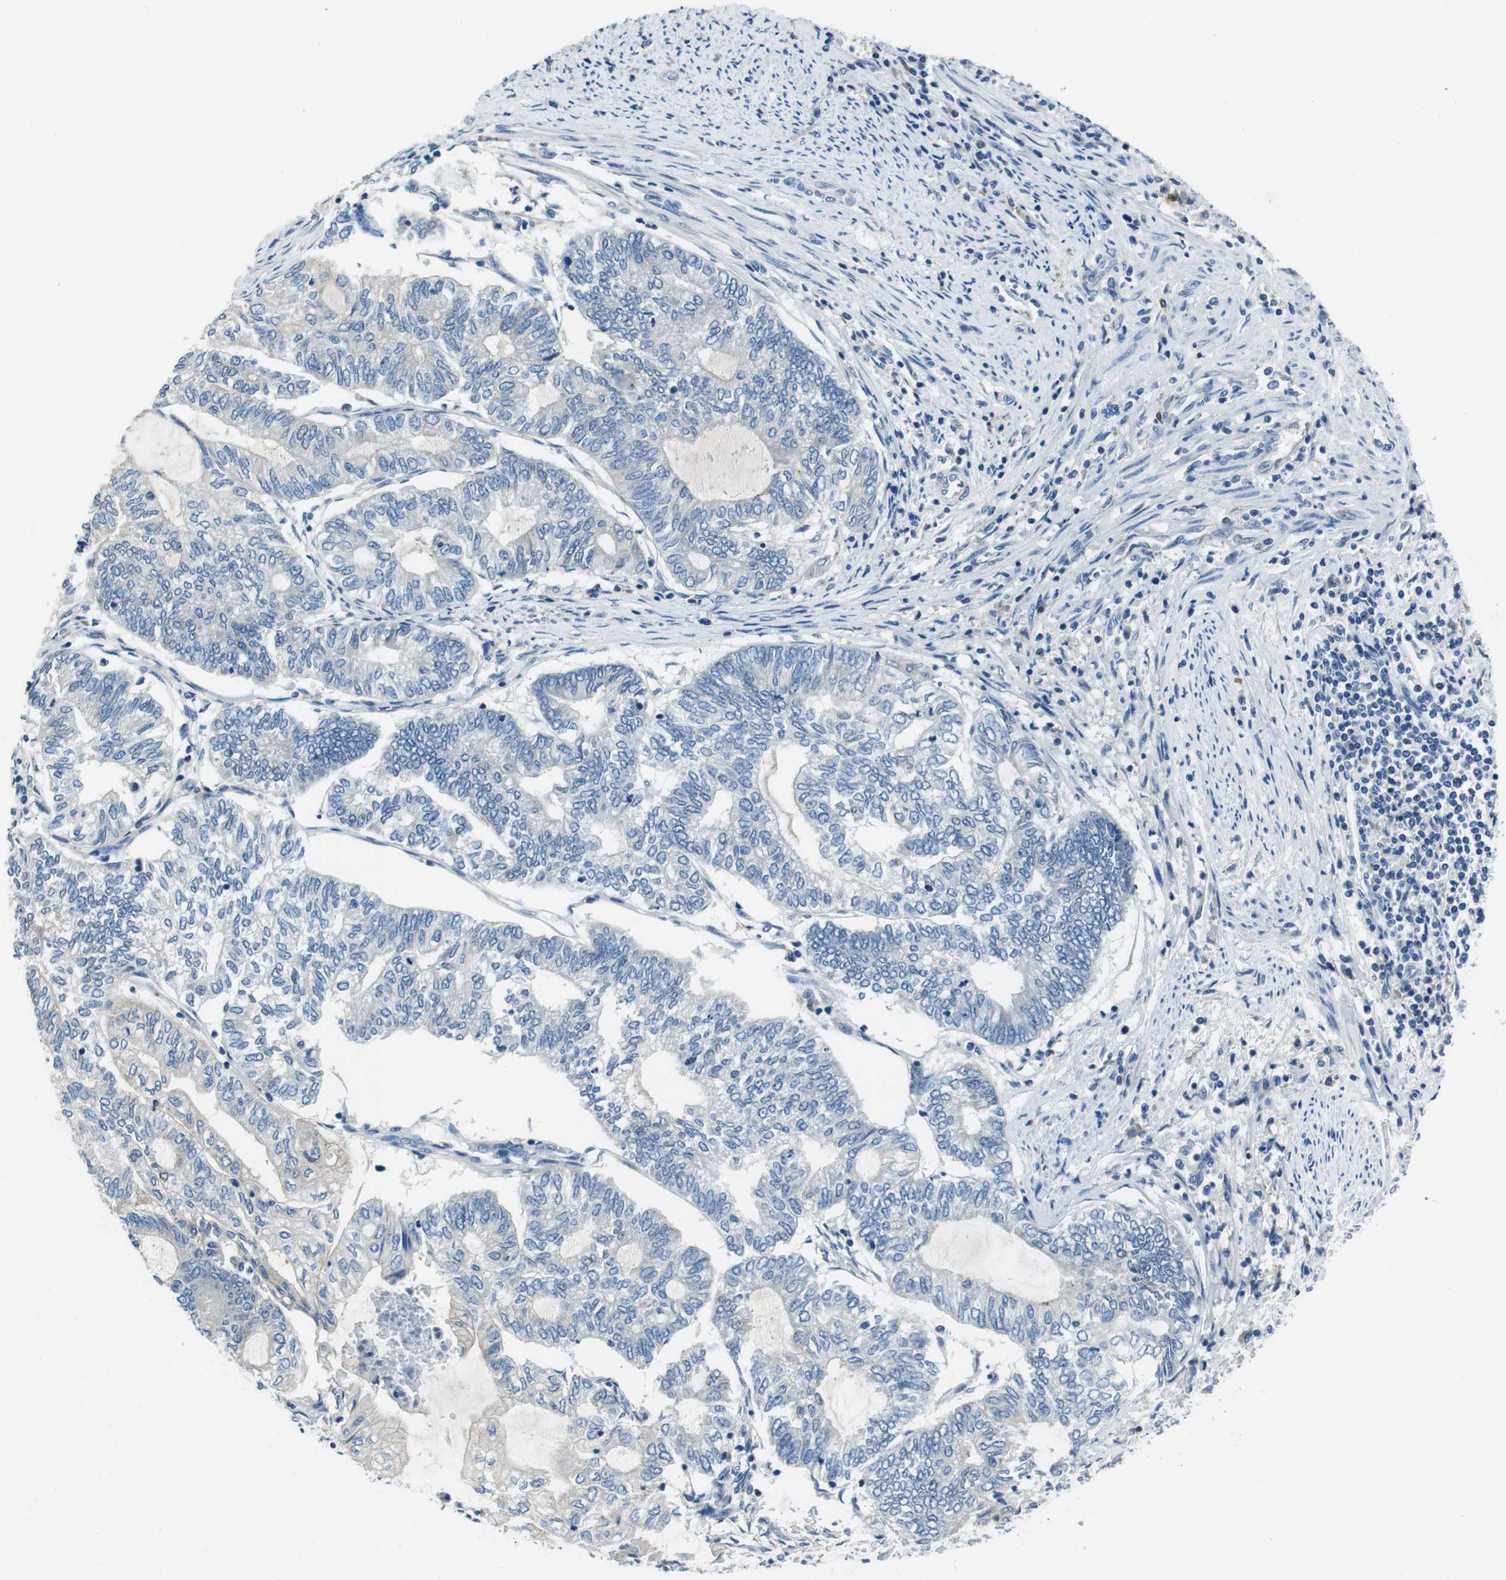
{"staining": {"intensity": "negative", "quantity": "none", "location": "none"}, "tissue": "endometrial cancer", "cell_type": "Tumor cells", "image_type": "cancer", "snomed": [{"axis": "morphology", "description": "Adenocarcinoma, NOS"}, {"axis": "topography", "description": "Uterus"}, {"axis": "topography", "description": "Endometrium"}], "caption": "This is a micrograph of immunohistochemistry (IHC) staining of endometrial cancer, which shows no staining in tumor cells. (DAB IHC with hematoxylin counter stain).", "gene": "TULP3", "patient": {"sex": "female", "age": 70}}